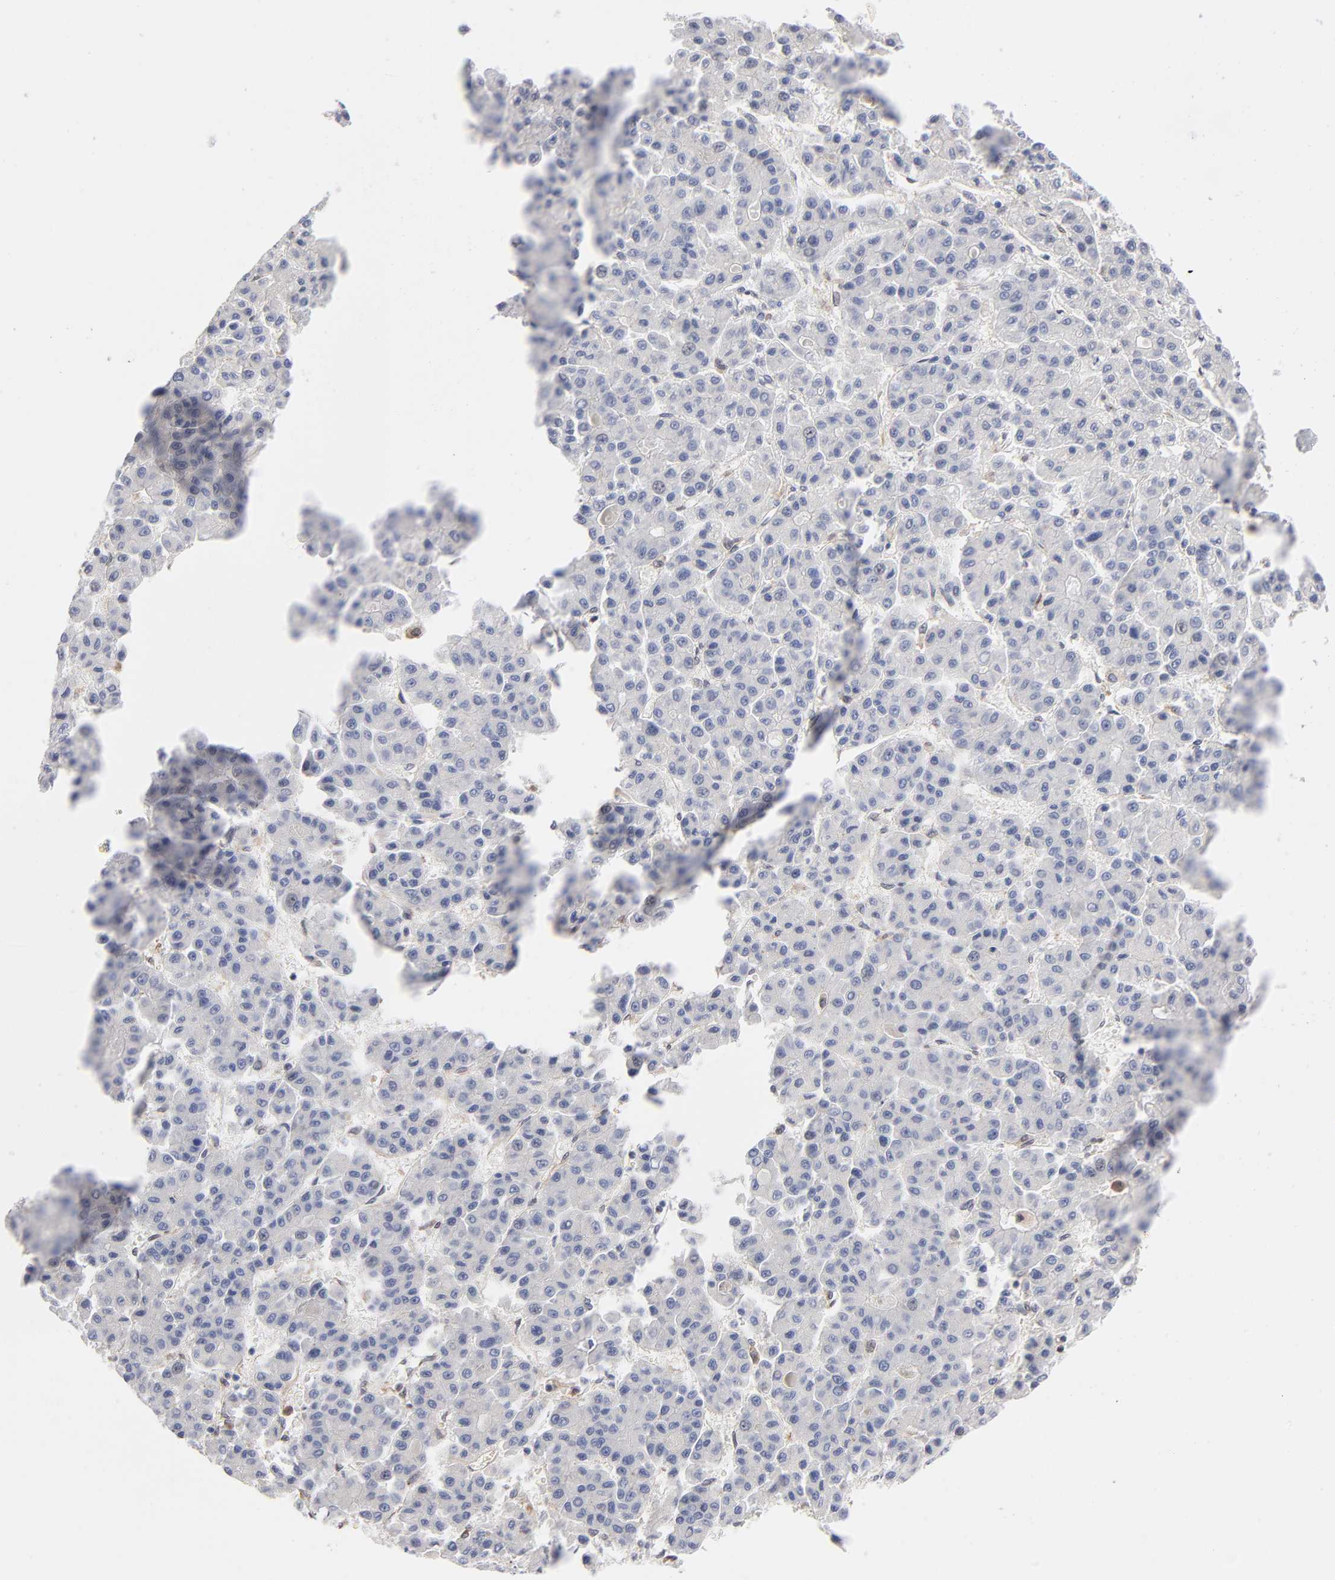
{"staining": {"intensity": "negative", "quantity": "none", "location": "none"}, "tissue": "liver cancer", "cell_type": "Tumor cells", "image_type": "cancer", "snomed": [{"axis": "morphology", "description": "Carcinoma, Hepatocellular, NOS"}, {"axis": "topography", "description": "Liver"}], "caption": "DAB immunohistochemical staining of hepatocellular carcinoma (liver) displays no significant expression in tumor cells.", "gene": "ARRB1", "patient": {"sex": "male", "age": 70}}